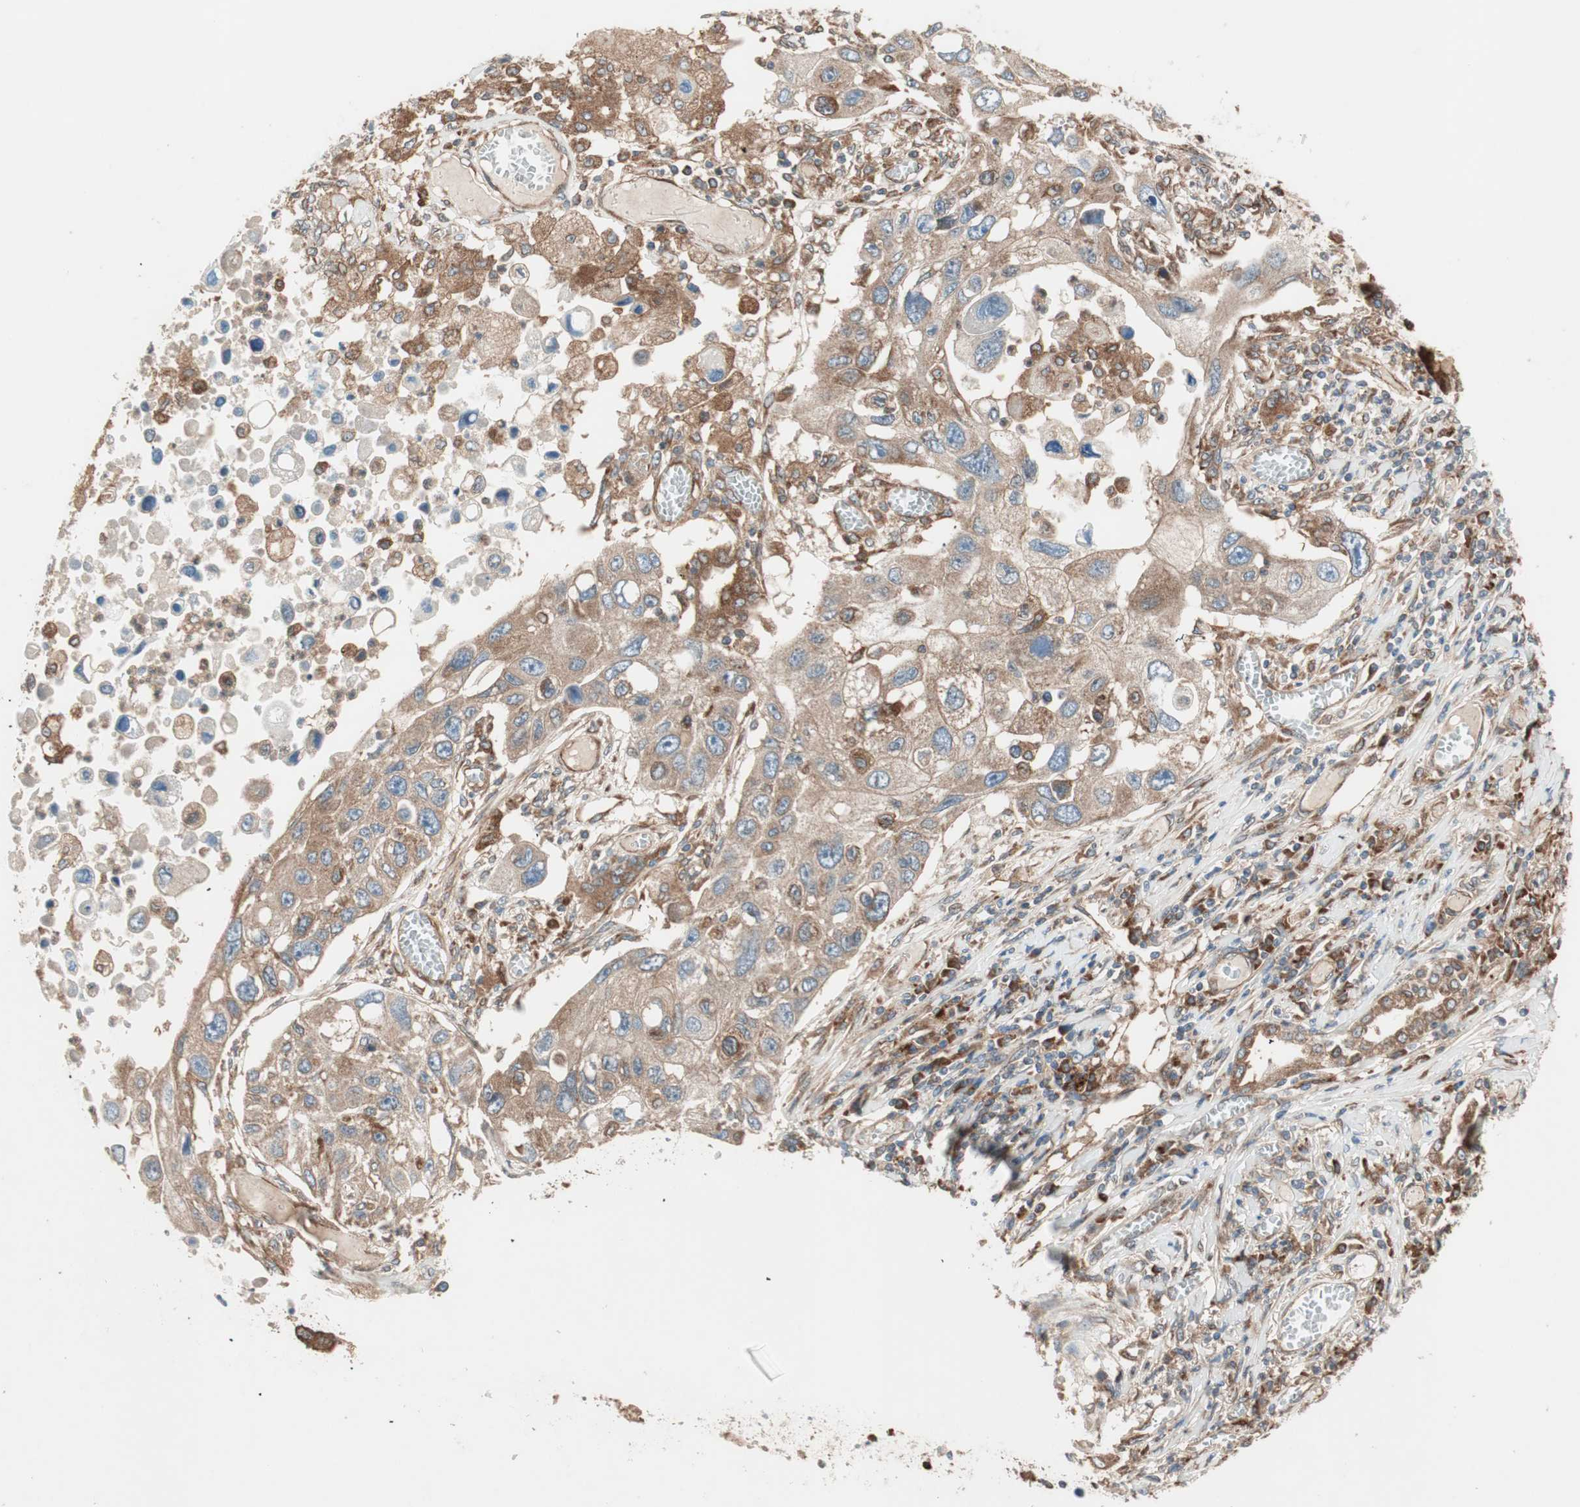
{"staining": {"intensity": "moderate", "quantity": ">75%", "location": "cytoplasmic/membranous"}, "tissue": "lung cancer", "cell_type": "Tumor cells", "image_type": "cancer", "snomed": [{"axis": "morphology", "description": "Squamous cell carcinoma, NOS"}, {"axis": "topography", "description": "Lung"}], "caption": "Protein staining demonstrates moderate cytoplasmic/membranous expression in about >75% of tumor cells in lung cancer (squamous cell carcinoma). (brown staining indicates protein expression, while blue staining denotes nuclei).", "gene": "RAB5A", "patient": {"sex": "male", "age": 71}}